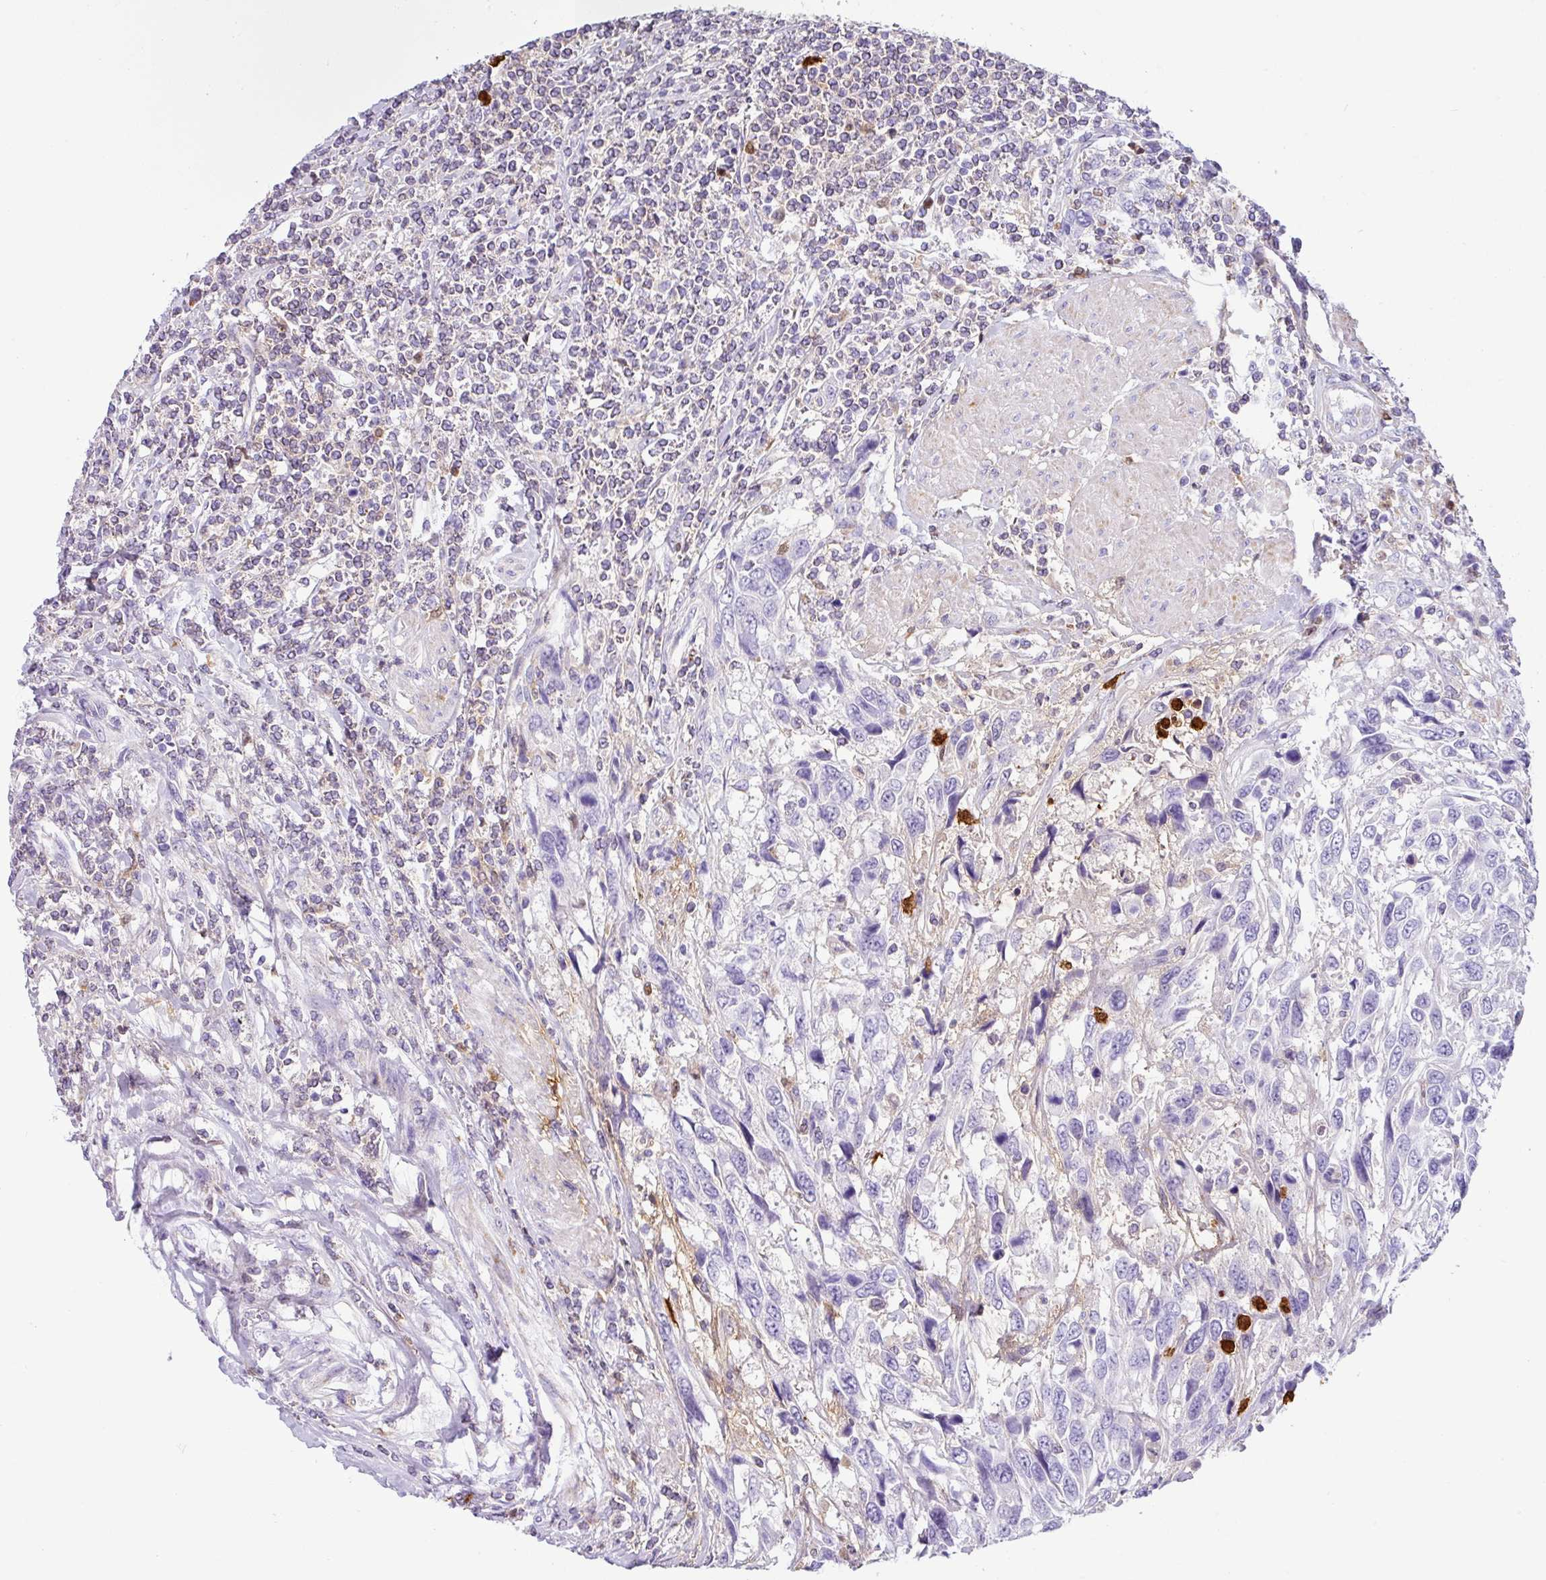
{"staining": {"intensity": "negative", "quantity": "none", "location": "none"}, "tissue": "urothelial cancer", "cell_type": "Tumor cells", "image_type": "cancer", "snomed": [{"axis": "morphology", "description": "Urothelial carcinoma, High grade"}, {"axis": "topography", "description": "Urinary bladder"}], "caption": "A high-resolution image shows immunohistochemistry staining of urothelial cancer, which demonstrates no significant expression in tumor cells.", "gene": "SH2D3C", "patient": {"sex": "female", "age": 70}}